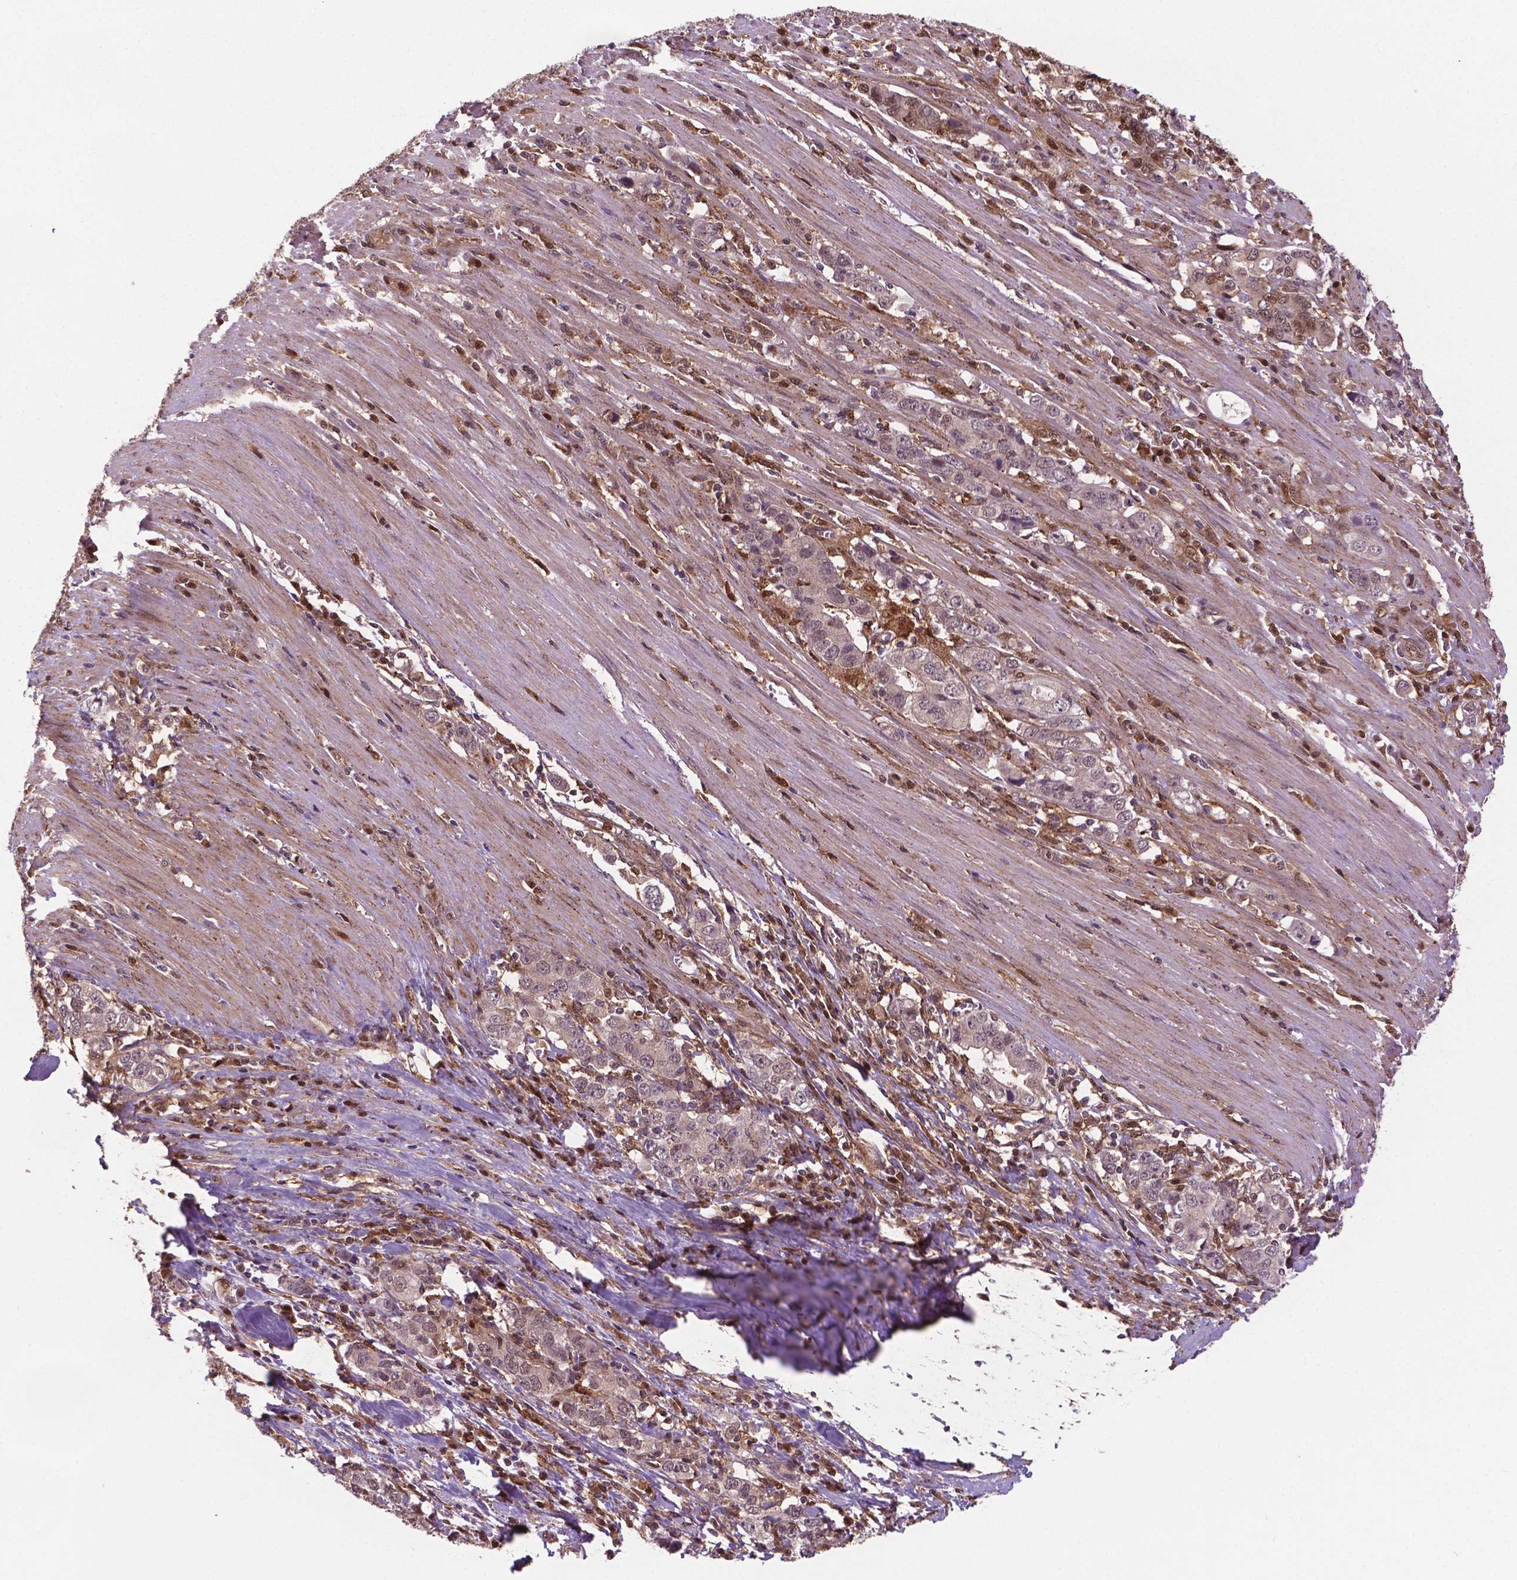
{"staining": {"intensity": "negative", "quantity": "none", "location": "none"}, "tissue": "stomach cancer", "cell_type": "Tumor cells", "image_type": "cancer", "snomed": [{"axis": "morphology", "description": "Adenocarcinoma, NOS"}, {"axis": "topography", "description": "Stomach, lower"}], "caption": "Tumor cells show no significant staining in stomach adenocarcinoma.", "gene": "PLIN3", "patient": {"sex": "female", "age": 72}}